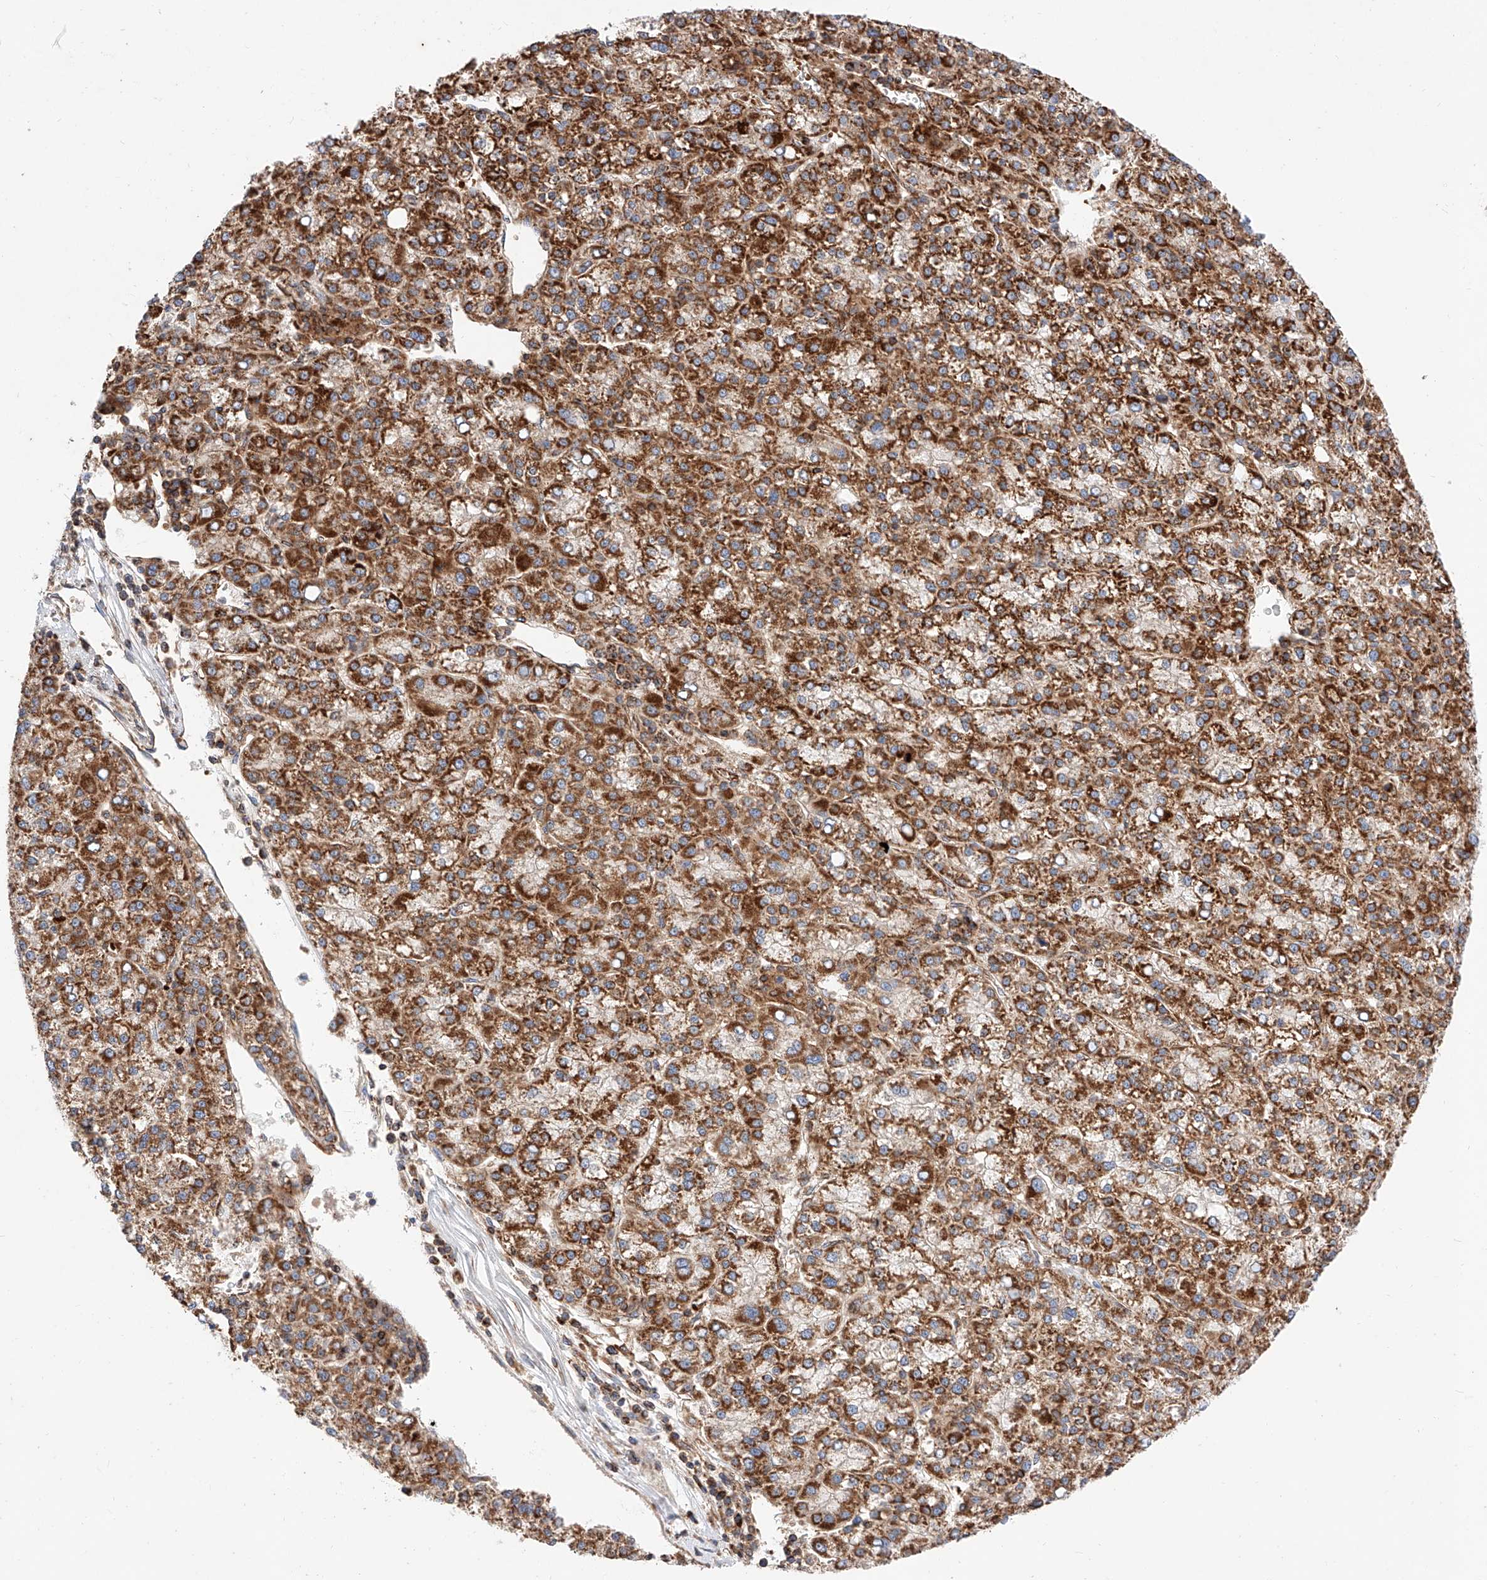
{"staining": {"intensity": "strong", "quantity": ">75%", "location": "cytoplasmic/membranous"}, "tissue": "liver cancer", "cell_type": "Tumor cells", "image_type": "cancer", "snomed": [{"axis": "morphology", "description": "Carcinoma, Hepatocellular, NOS"}, {"axis": "topography", "description": "Liver"}], "caption": "Liver hepatocellular carcinoma stained with a protein marker shows strong staining in tumor cells.", "gene": "NR1D1", "patient": {"sex": "female", "age": 58}}